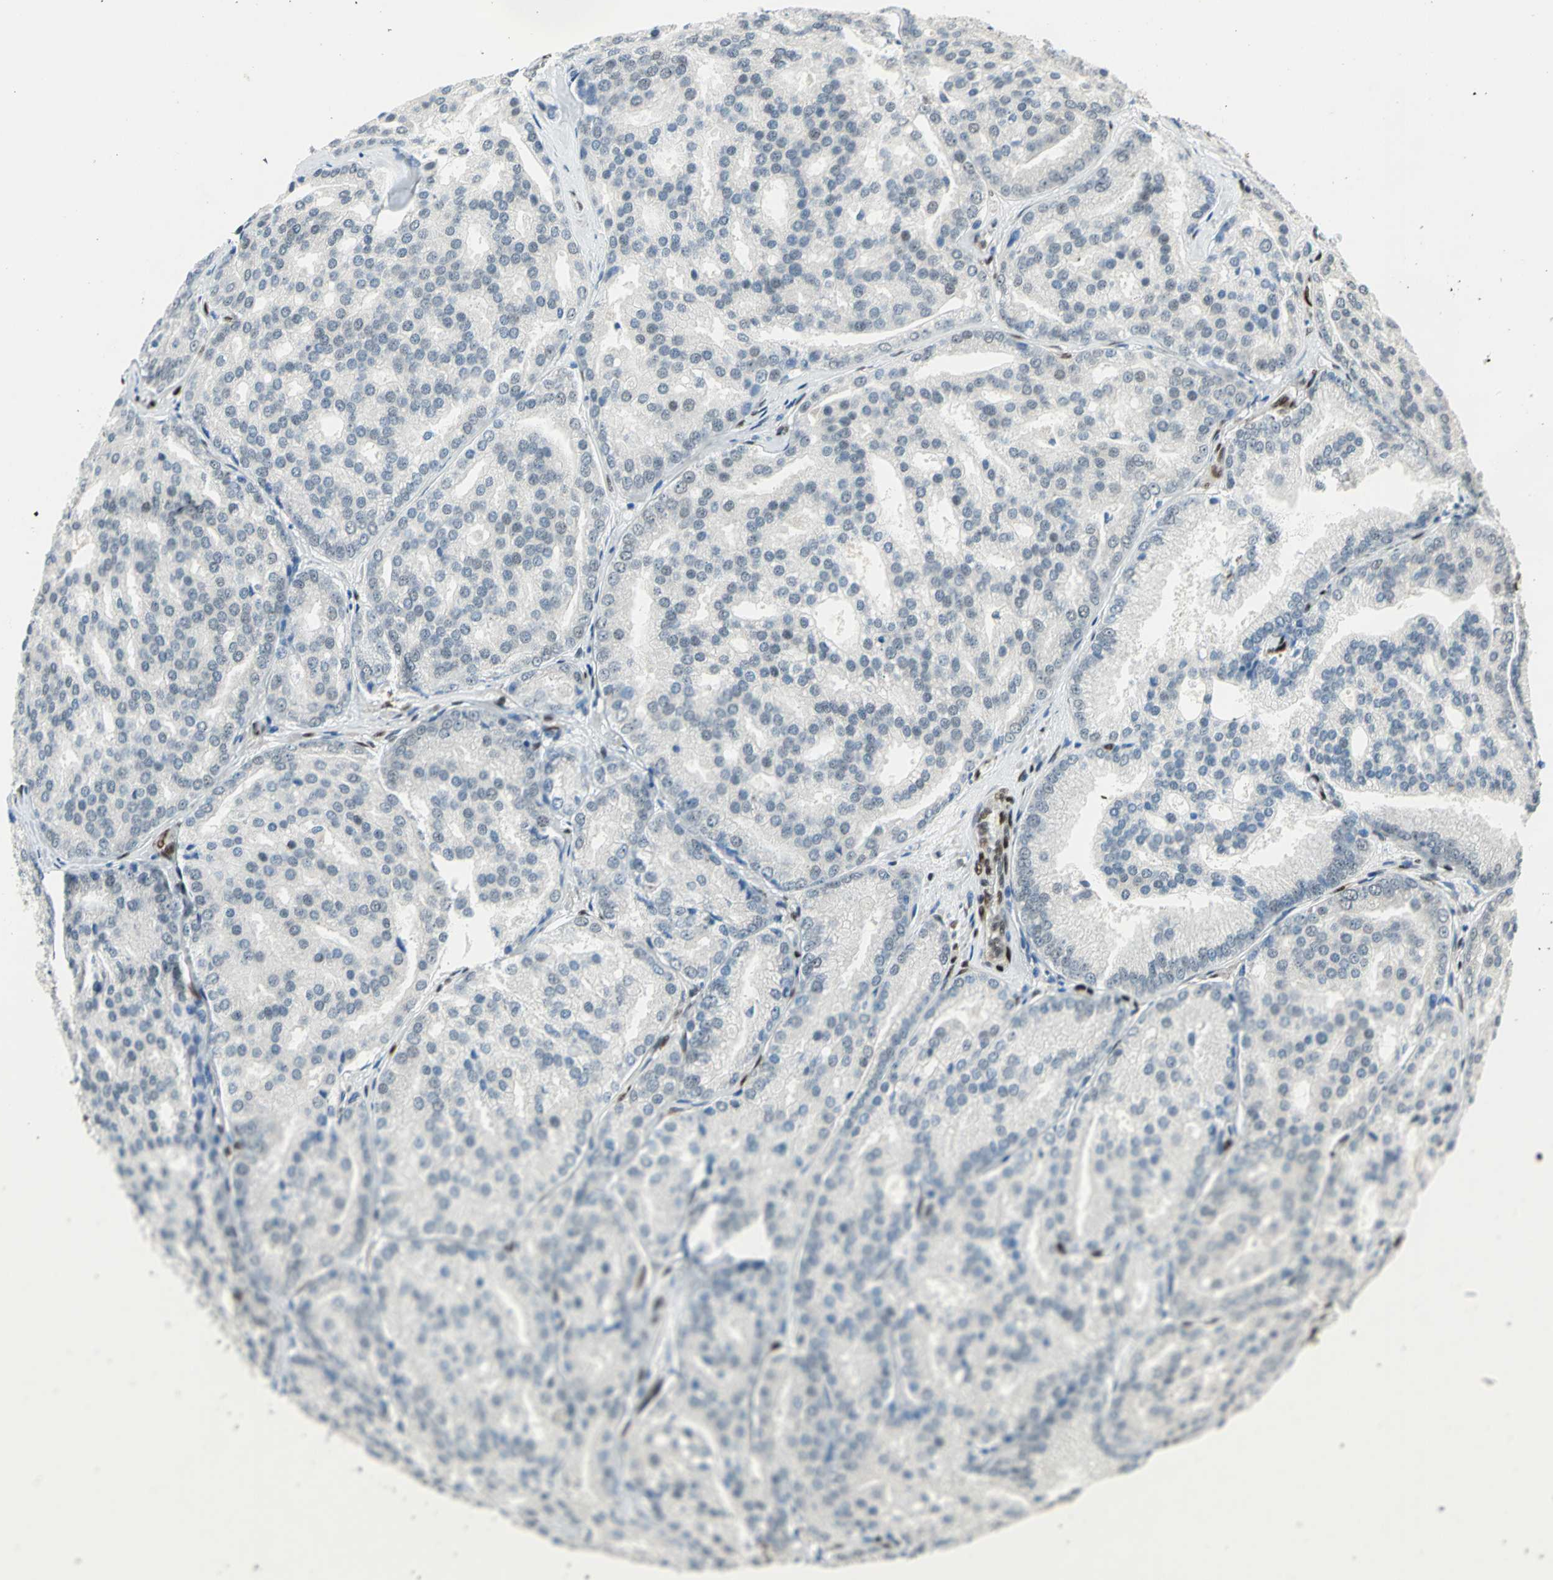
{"staining": {"intensity": "negative", "quantity": "none", "location": "none"}, "tissue": "prostate cancer", "cell_type": "Tumor cells", "image_type": "cancer", "snomed": [{"axis": "morphology", "description": "Adenocarcinoma, High grade"}, {"axis": "topography", "description": "Prostate"}], "caption": "Immunohistochemistry (IHC) photomicrograph of neoplastic tissue: human high-grade adenocarcinoma (prostate) stained with DAB exhibits no significant protein expression in tumor cells.", "gene": "RBFOX2", "patient": {"sex": "male", "age": 64}}